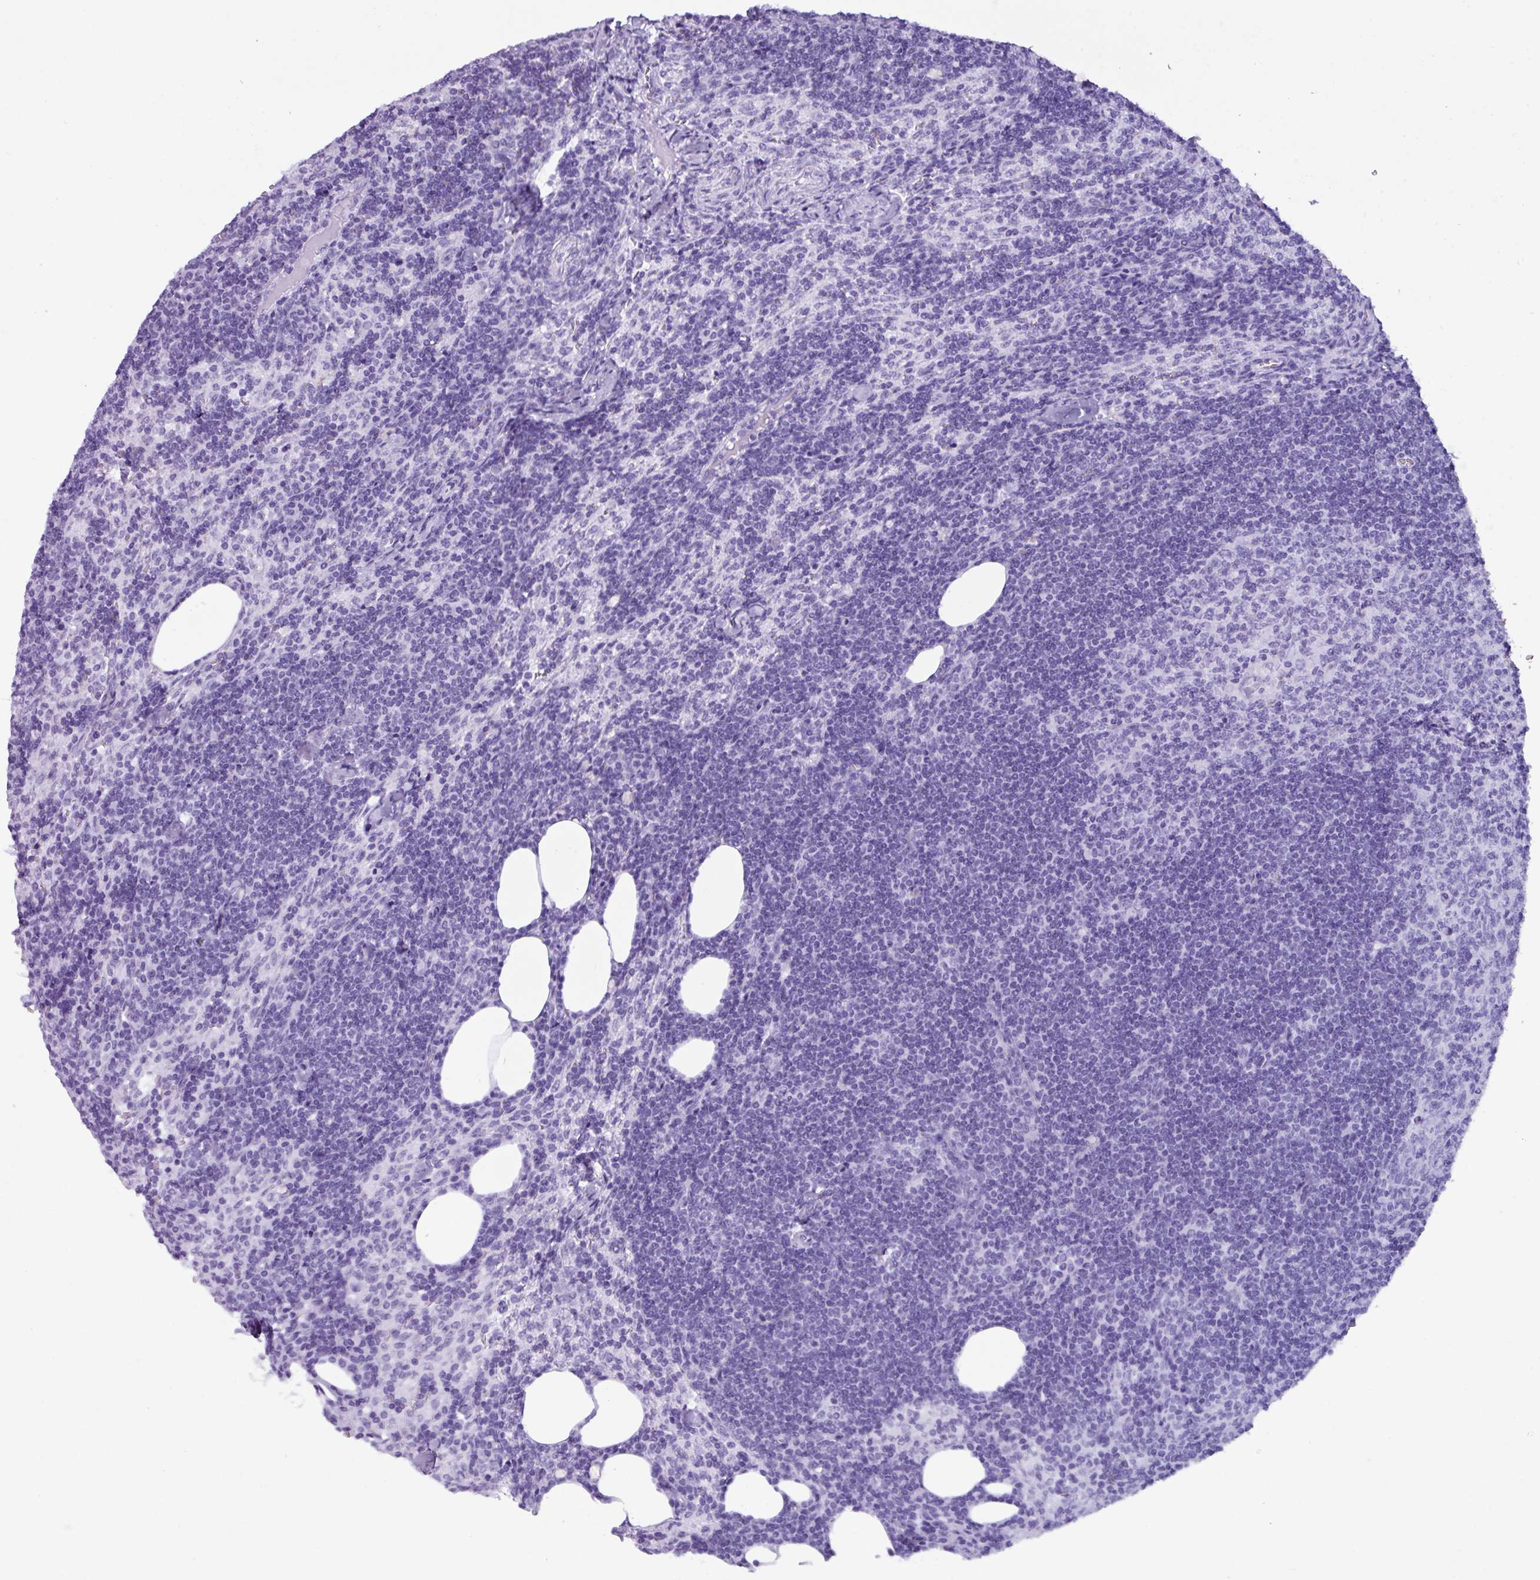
{"staining": {"intensity": "negative", "quantity": "none", "location": "none"}, "tissue": "lymph node", "cell_type": "Germinal center cells", "image_type": "normal", "snomed": [{"axis": "morphology", "description": "Normal tissue, NOS"}, {"axis": "topography", "description": "Lymph node"}], "caption": "Immunohistochemistry (IHC) of benign lymph node exhibits no staining in germinal center cells. (IHC, brightfield microscopy, high magnification).", "gene": "ZNF524", "patient": {"sex": "female", "age": 52}}